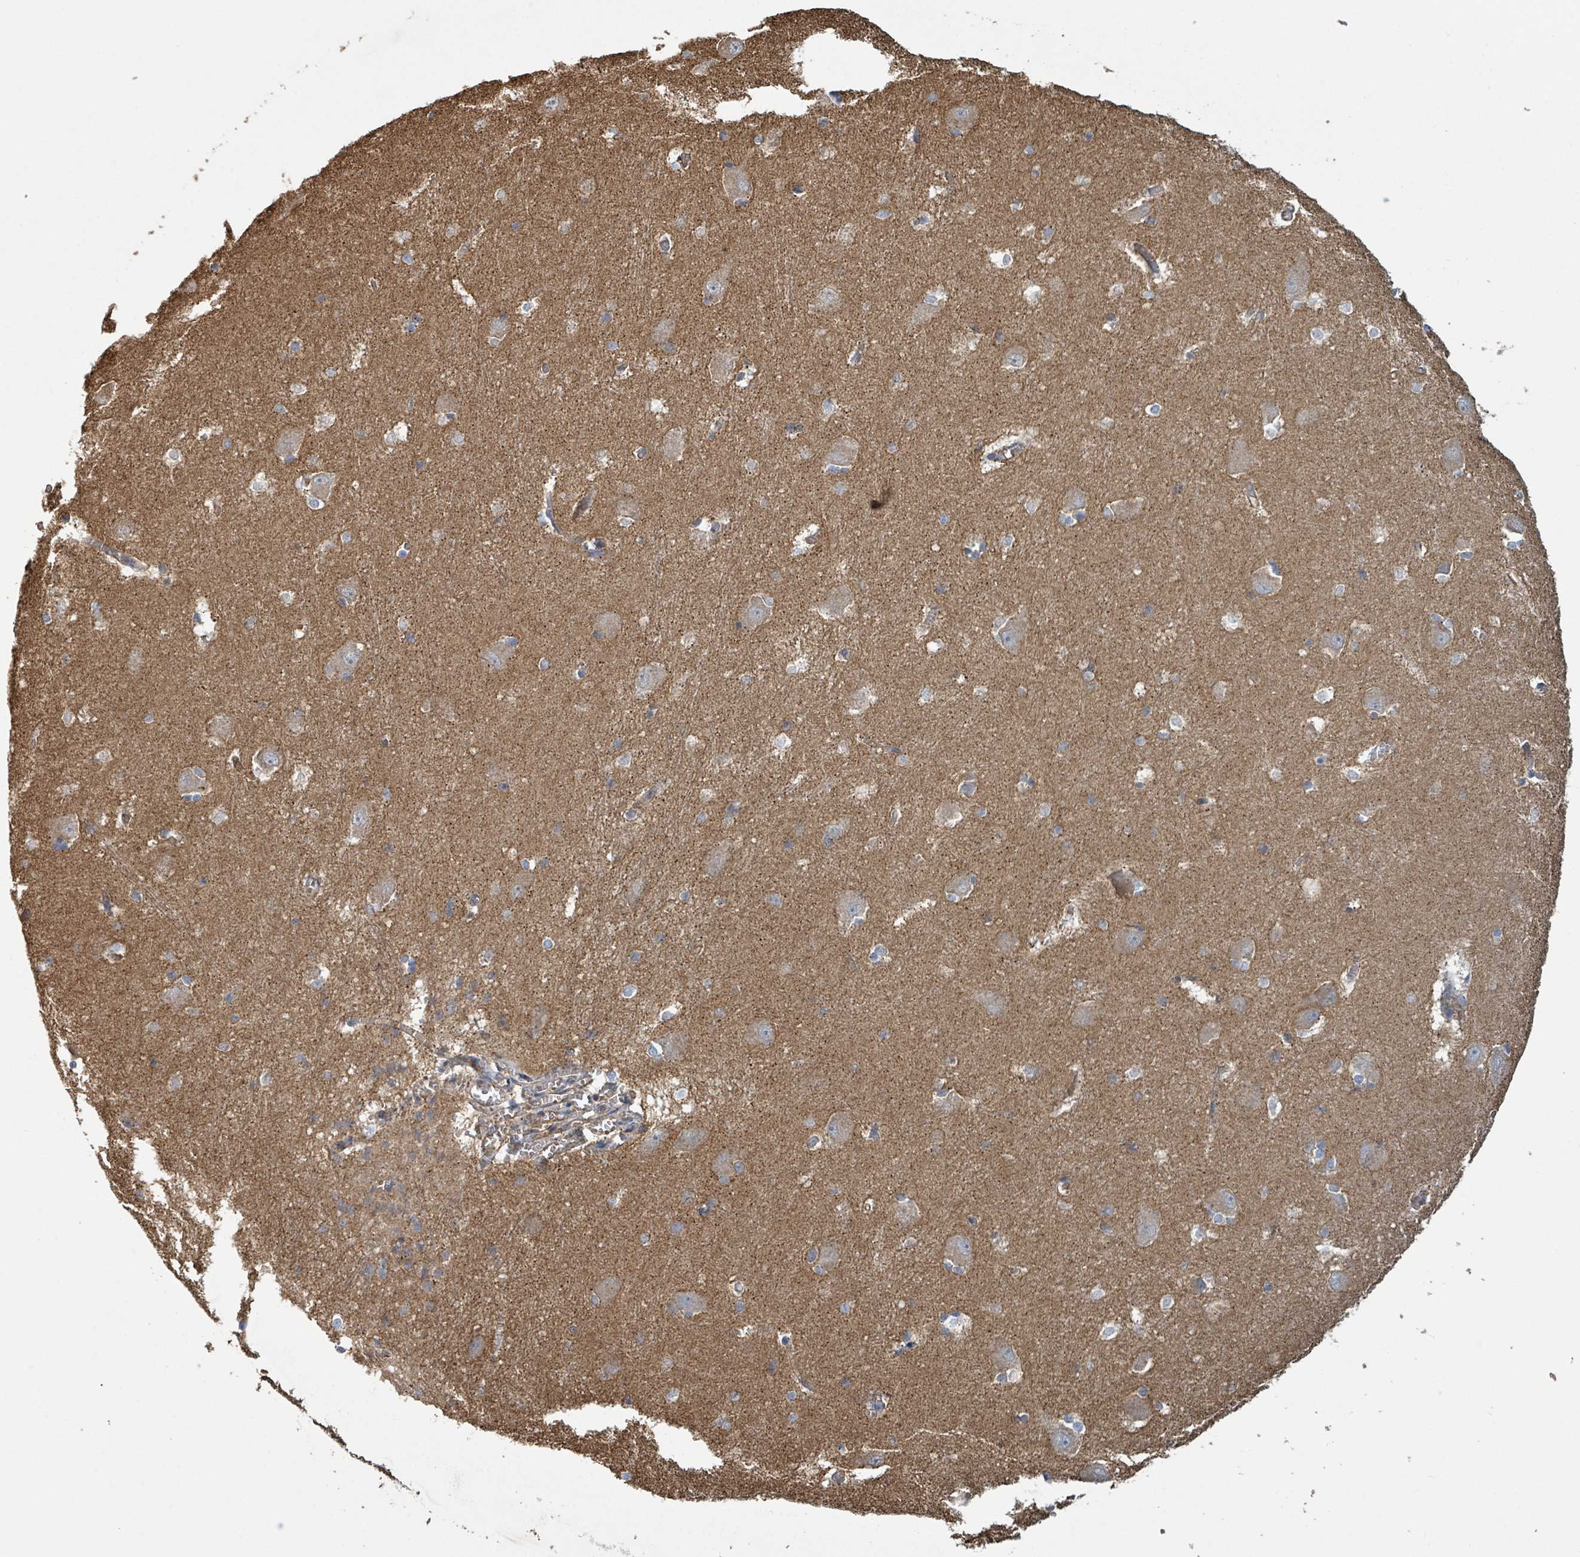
{"staining": {"intensity": "weak", "quantity": "<25%", "location": "cytoplasmic/membranous"}, "tissue": "hippocampus", "cell_type": "Glial cells", "image_type": "normal", "snomed": [{"axis": "morphology", "description": "Normal tissue, NOS"}, {"axis": "topography", "description": "Hippocampus"}], "caption": "Immunohistochemistry (IHC) photomicrograph of unremarkable hippocampus: human hippocampus stained with DAB exhibits no significant protein staining in glial cells.", "gene": "LDOC1", "patient": {"sex": "female", "age": 64}}